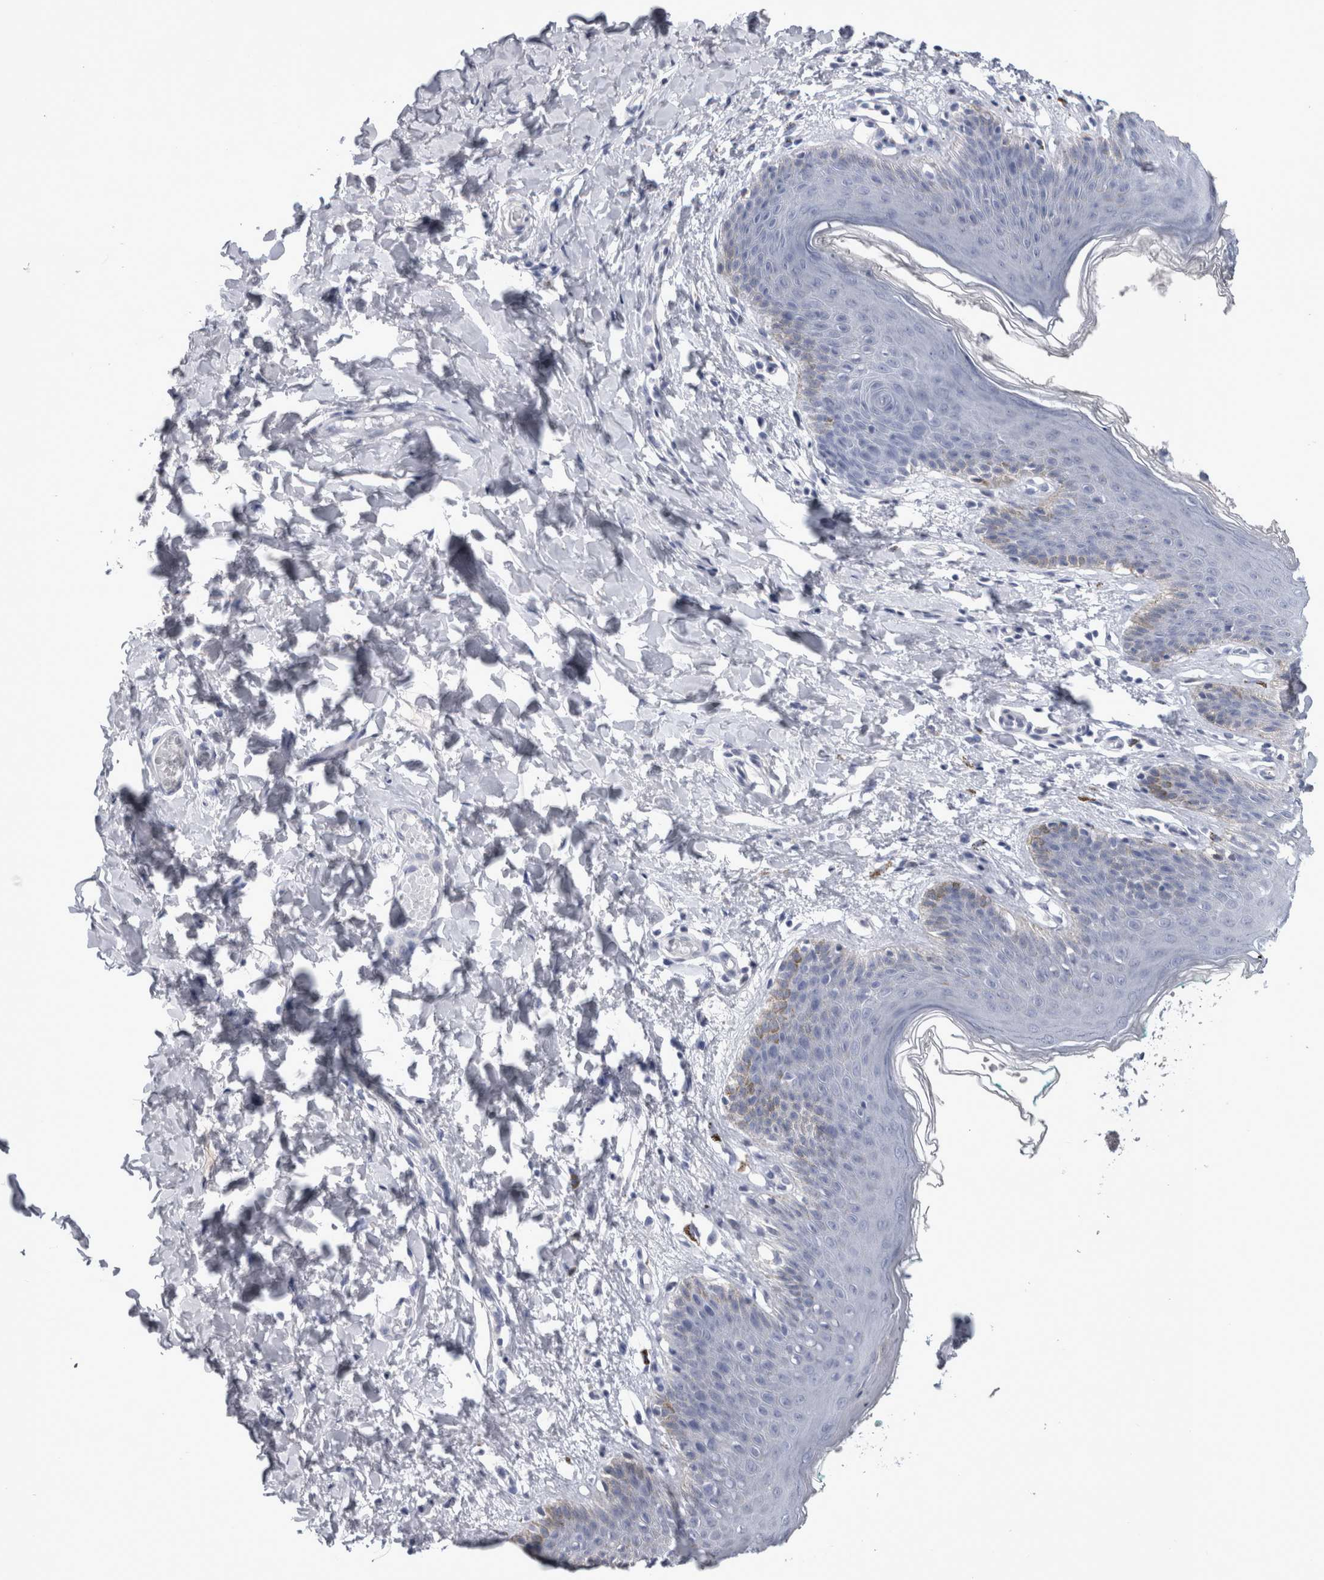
{"staining": {"intensity": "negative", "quantity": "none", "location": "none"}, "tissue": "skin", "cell_type": "Epidermal cells", "image_type": "normal", "snomed": [{"axis": "morphology", "description": "Normal tissue, NOS"}, {"axis": "topography", "description": "Vulva"}], "caption": "This histopathology image is of normal skin stained with IHC to label a protein in brown with the nuclei are counter-stained blue. There is no expression in epidermal cells.", "gene": "PAX5", "patient": {"sex": "female", "age": 66}}